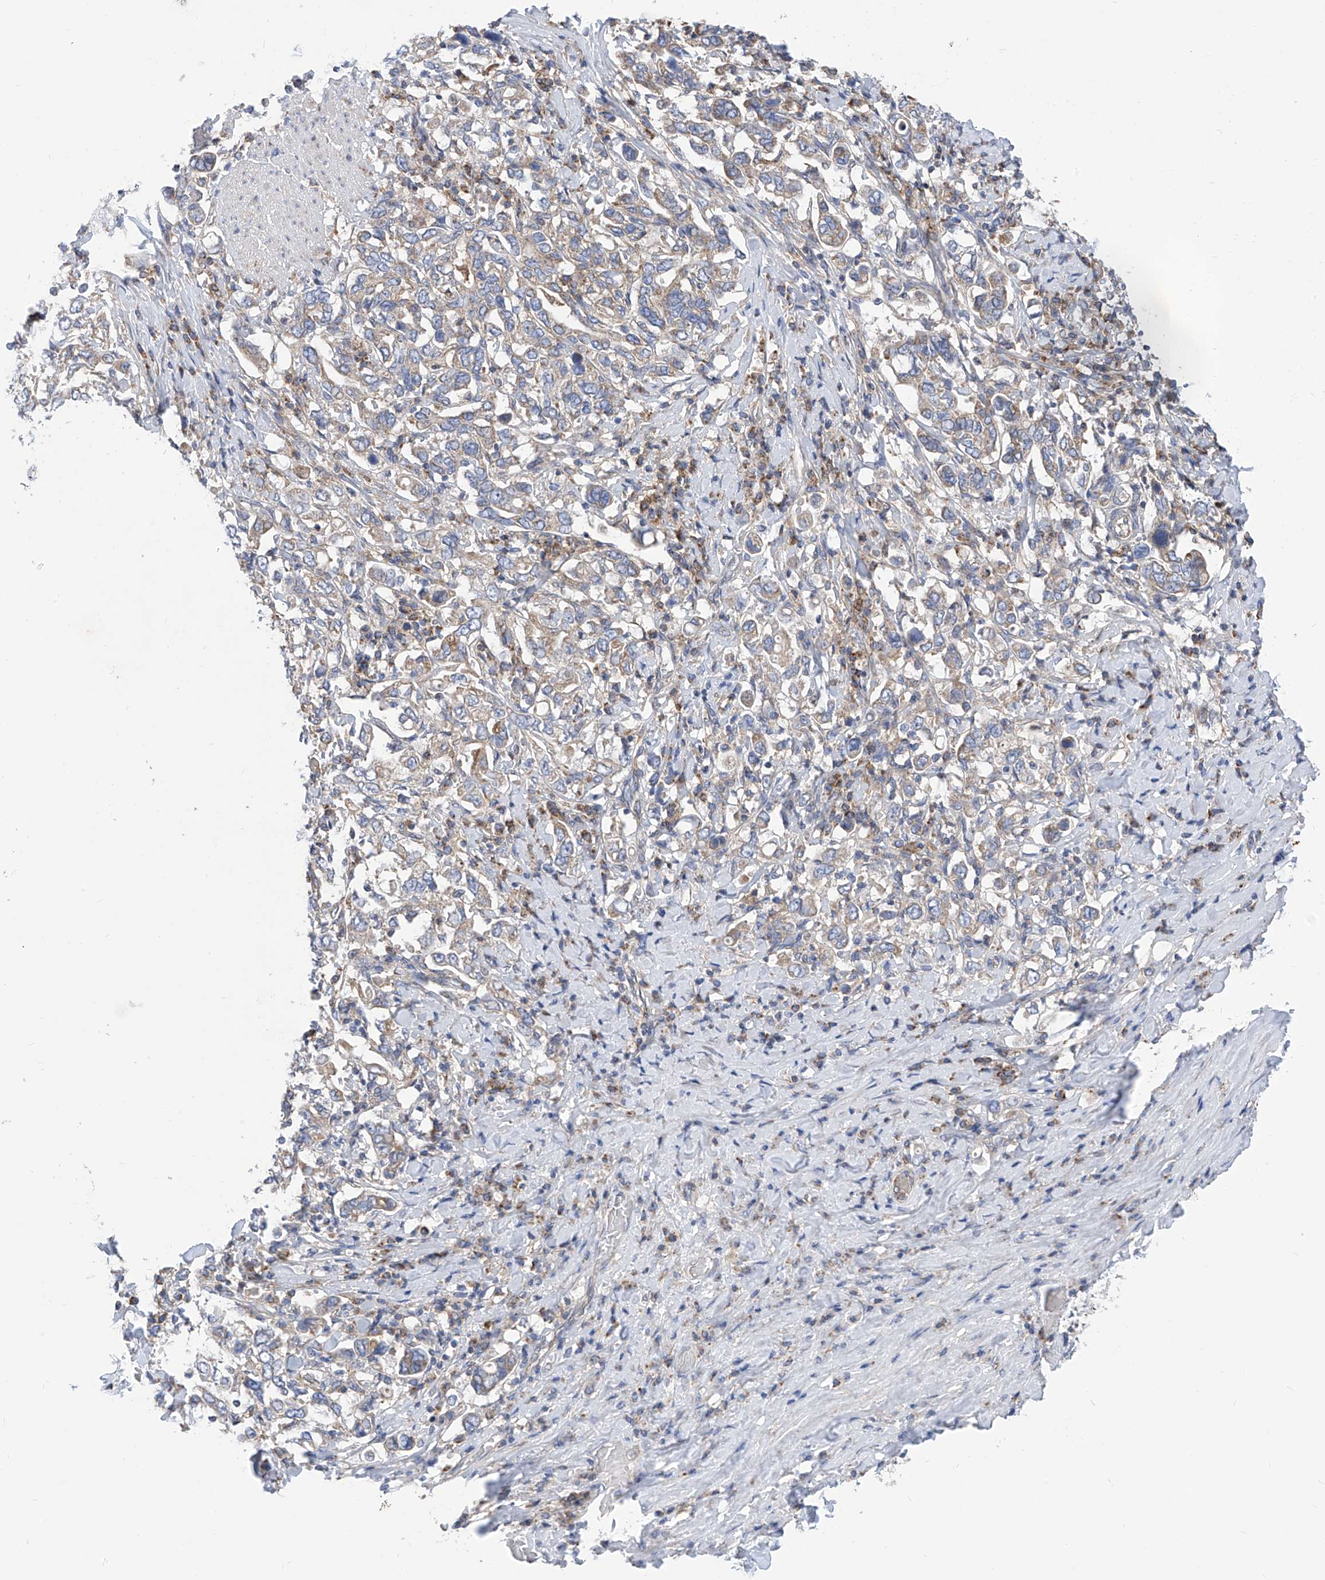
{"staining": {"intensity": "weak", "quantity": "<25%", "location": "cytoplasmic/membranous"}, "tissue": "stomach cancer", "cell_type": "Tumor cells", "image_type": "cancer", "snomed": [{"axis": "morphology", "description": "Adenocarcinoma, NOS"}, {"axis": "topography", "description": "Stomach, upper"}], "caption": "Immunohistochemistry image of neoplastic tissue: adenocarcinoma (stomach) stained with DAB reveals no significant protein staining in tumor cells.", "gene": "P2RX7", "patient": {"sex": "male", "age": 62}}